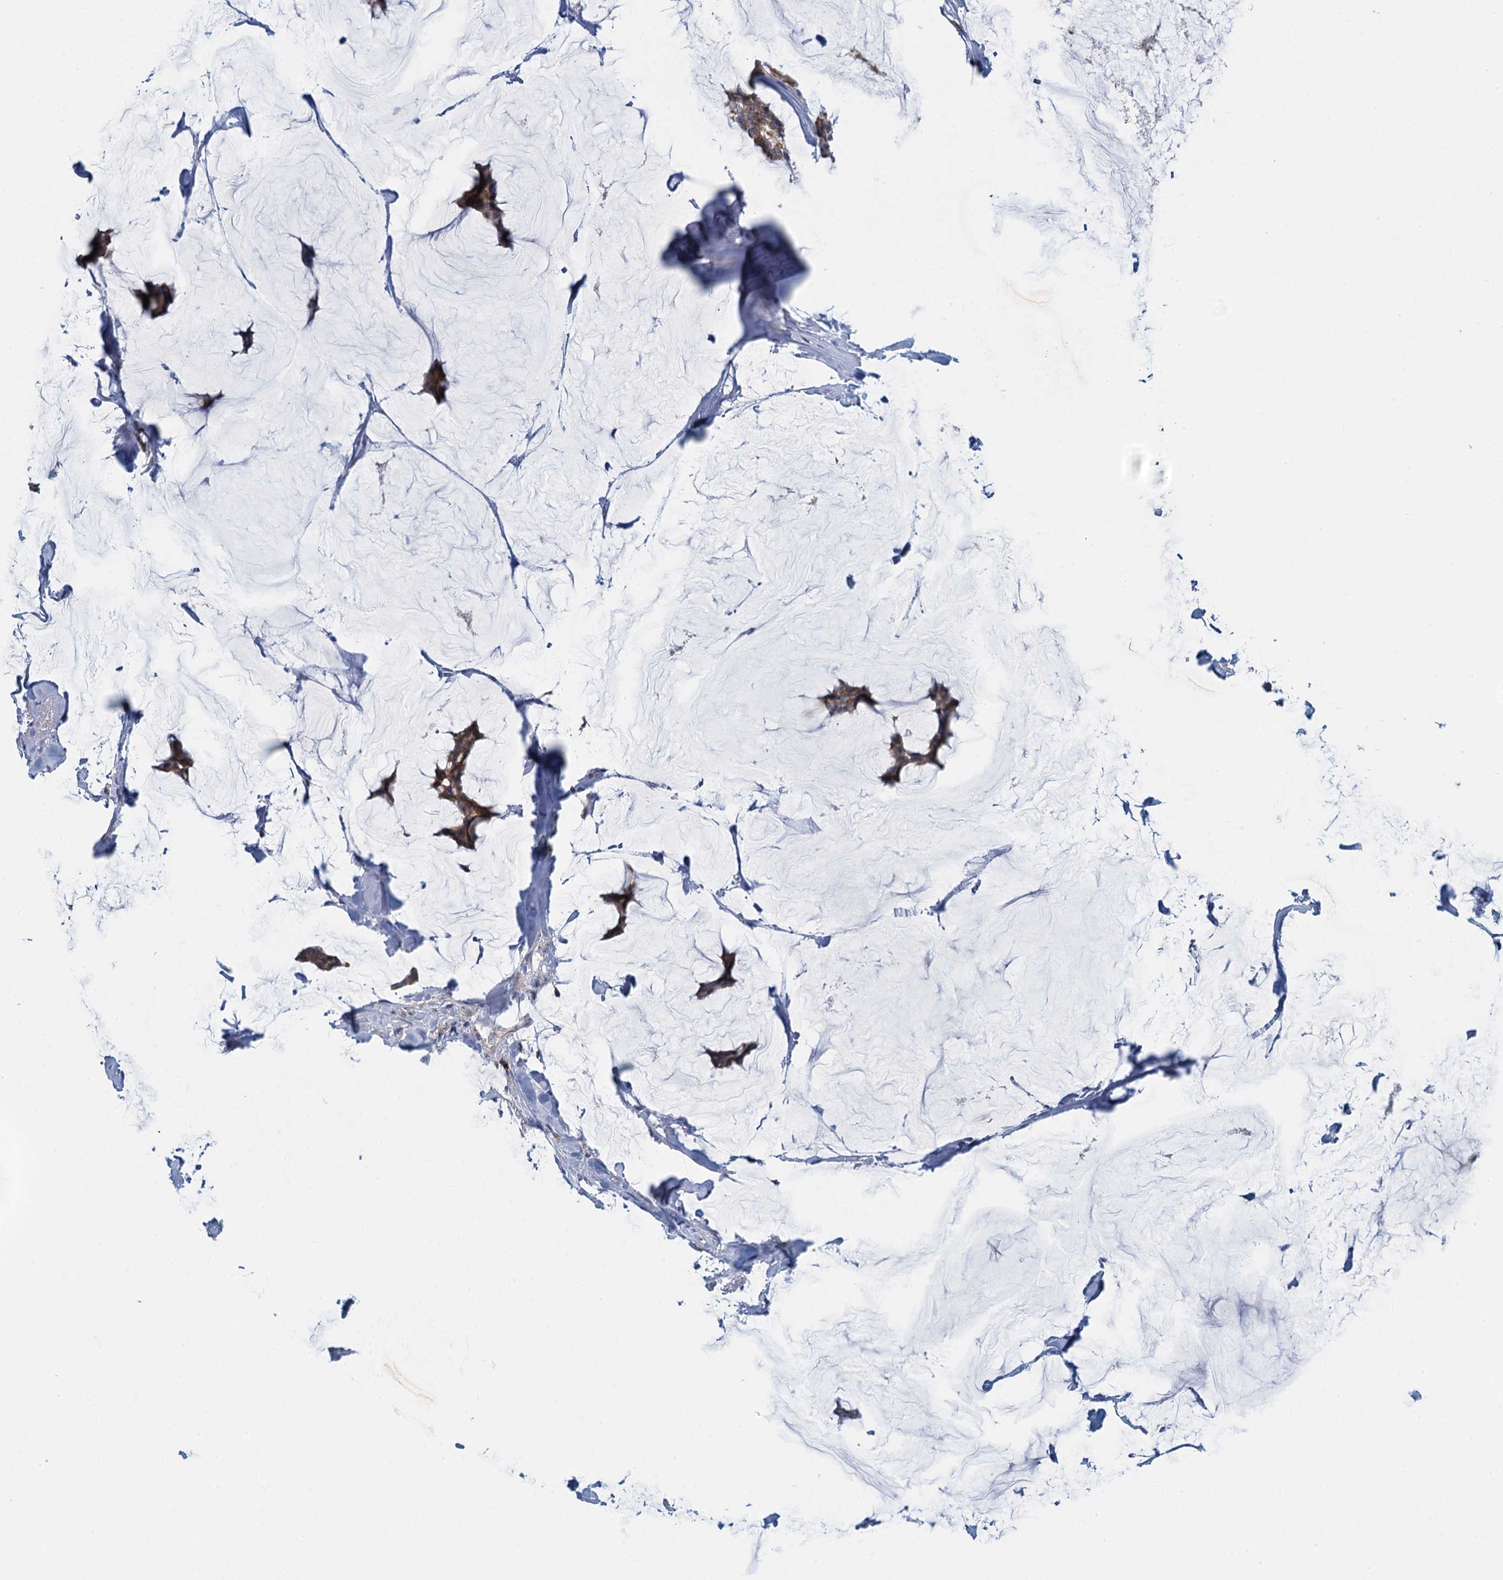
{"staining": {"intensity": "weak", "quantity": ">75%", "location": "cytoplasmic/membranous"}, "tissue": "breast cancer", "cell_type": "Tumor cells", "image_type": "cancer", "snomed": [{"axis": "morphology", "description": "Duct carcinoma"}, {"axis": "topography", "description": "Breast"}], "caption": "Immunohistochemistry (IHC) staining of invasive ductal carcinoma (breast), which displays low levels of weak cytoplasmic/membranous staining in about >75% of tumor cells indicating weak cytoplasmic/membranous protein positivity. The staining was performed using DAB (brown) for protein detection and nuclei were counterstained in hematoxylin (blue).", "gene": "ALG2", "patient": {"sex": "female", "age": 93}}